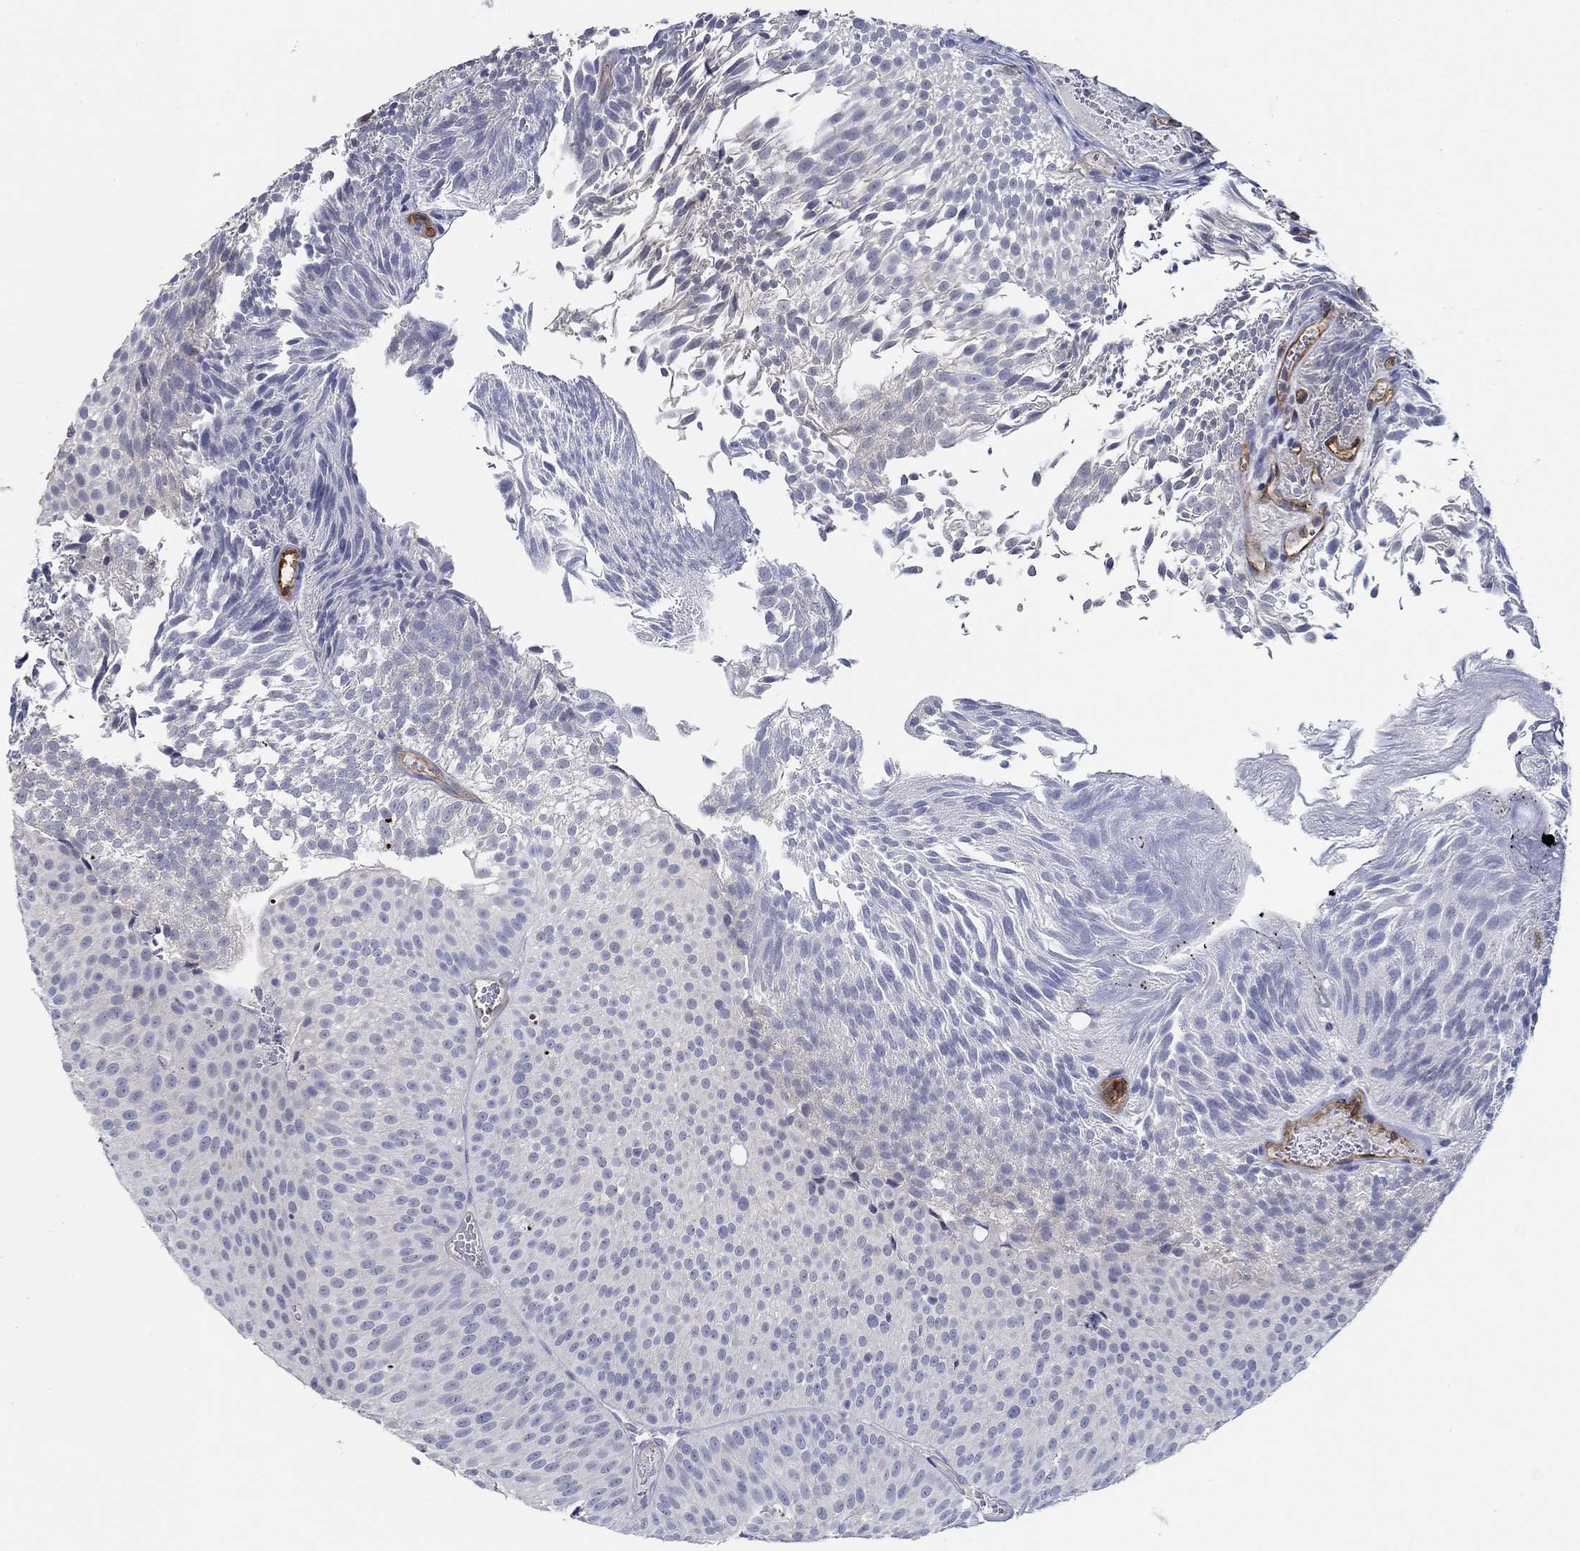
{"staining": {"intensity": "negative", "quantity": "none", "location": "none"}, "tissue": "urothelial cancer", "cell_type": "Tumor cells", "image_type": "cancer", "snomed": [{"axis": "morphology", "description": "Urothelial carcinoma, Low grade"}, {"axis": "topography", "description": "Urinary bladder"}], "caption": "The micrograph exhibits no staining of tumor cells in low-grade urothelial carcinoma.", "gene": "GJA5", "patient": {"sex": "male", "age": 65}}